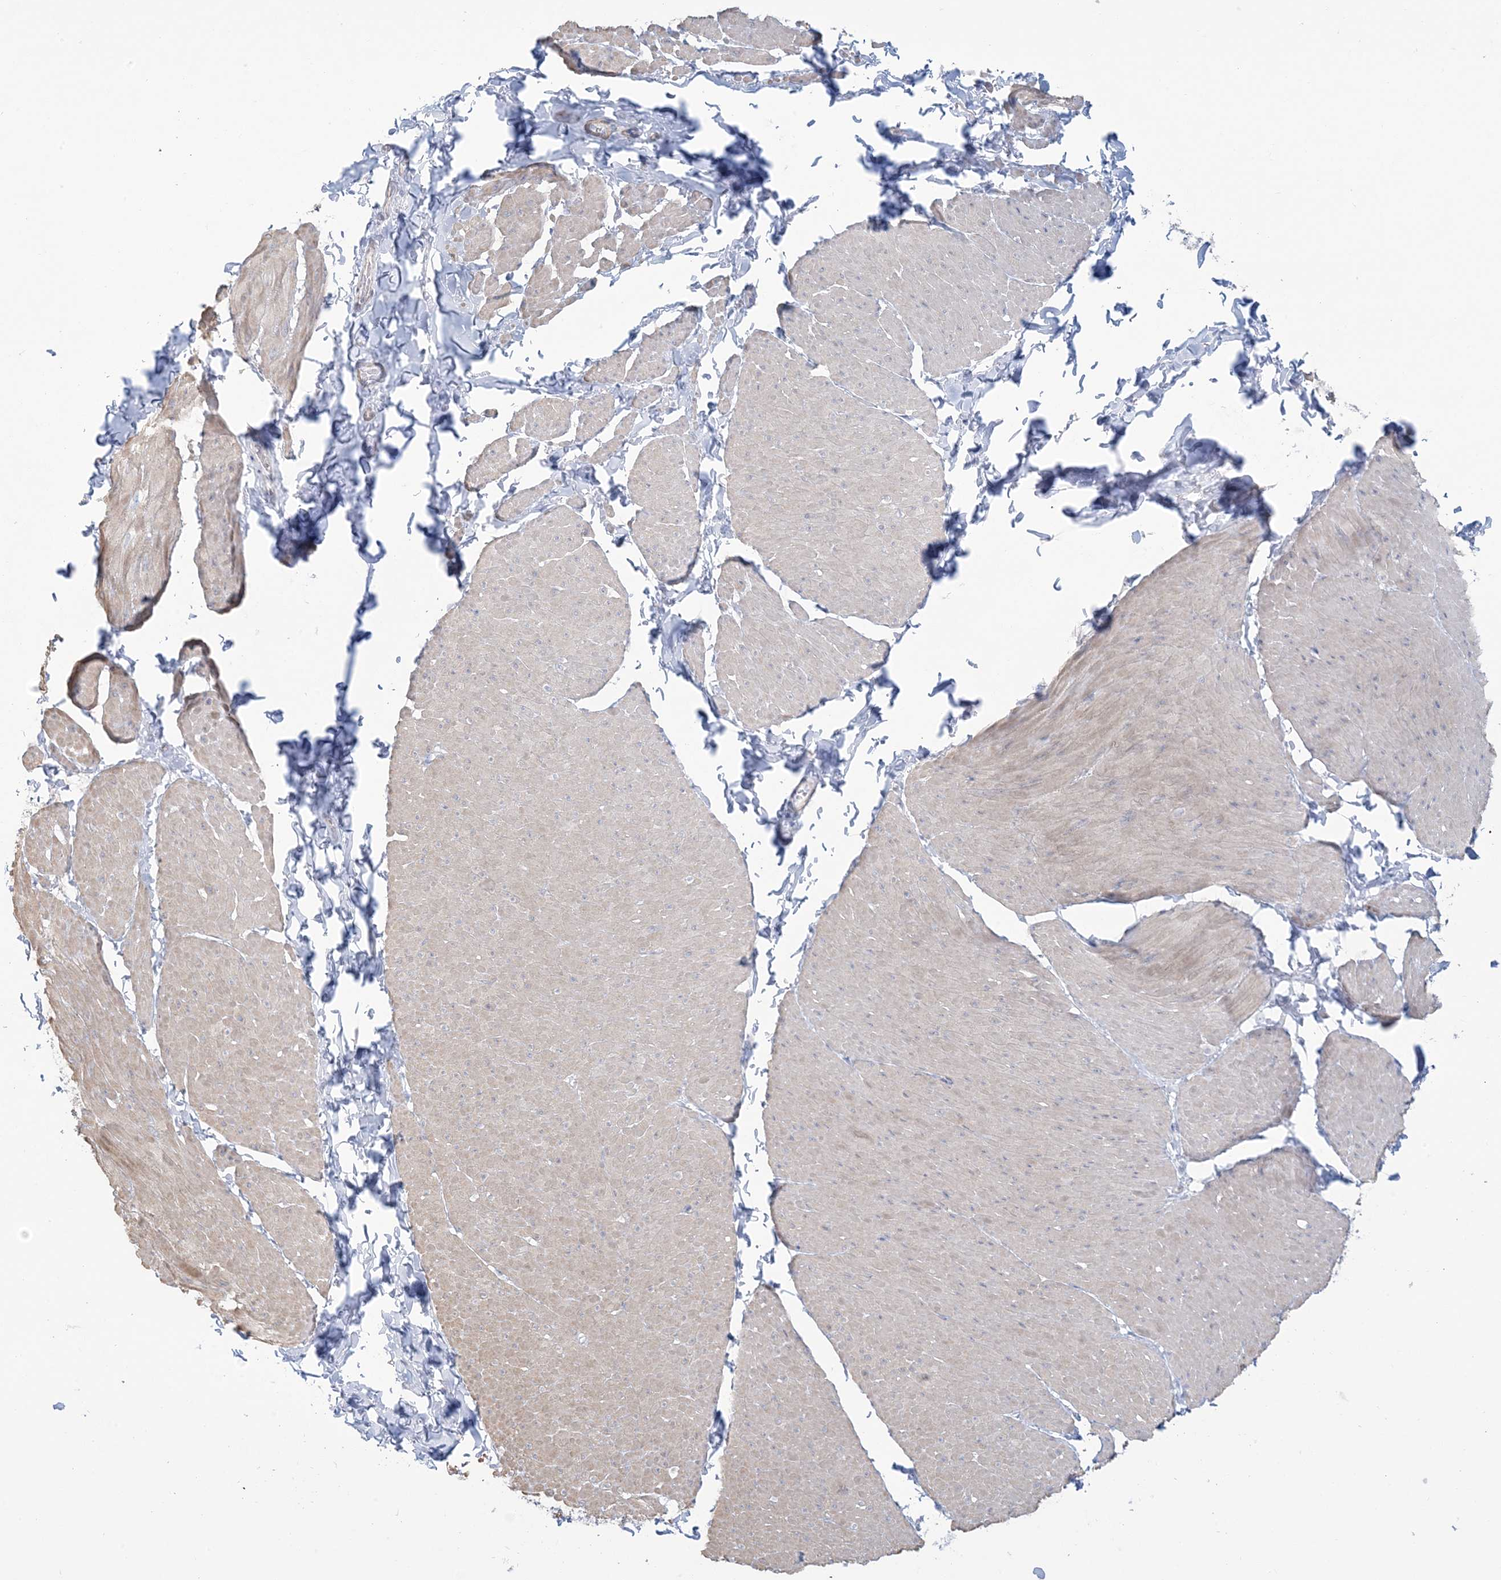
{"staining": {"intensity": "weak", "quantity": "<25%", "location": "cytoplasmic/membranous"}, "tissue": "smooth muscle", "cell_type": "Smooth muscle cells", "image_type": "normal", "snomed": [{"axis": "morphology", "description": "Urothelial carcinoma, High grade"}, {"axis": "topography", "description": "Urinary bladder"}], "caption": "Immunohistochemical staining of benign smooth muscle demonstrates no significant expression in smooth muscle cells. (DAB immunohistochemistry (IHC) visualized using brightfield microscopy, high magnification).", "gene": "AGXT", "patient": {"sex": "male", "age": 46}}